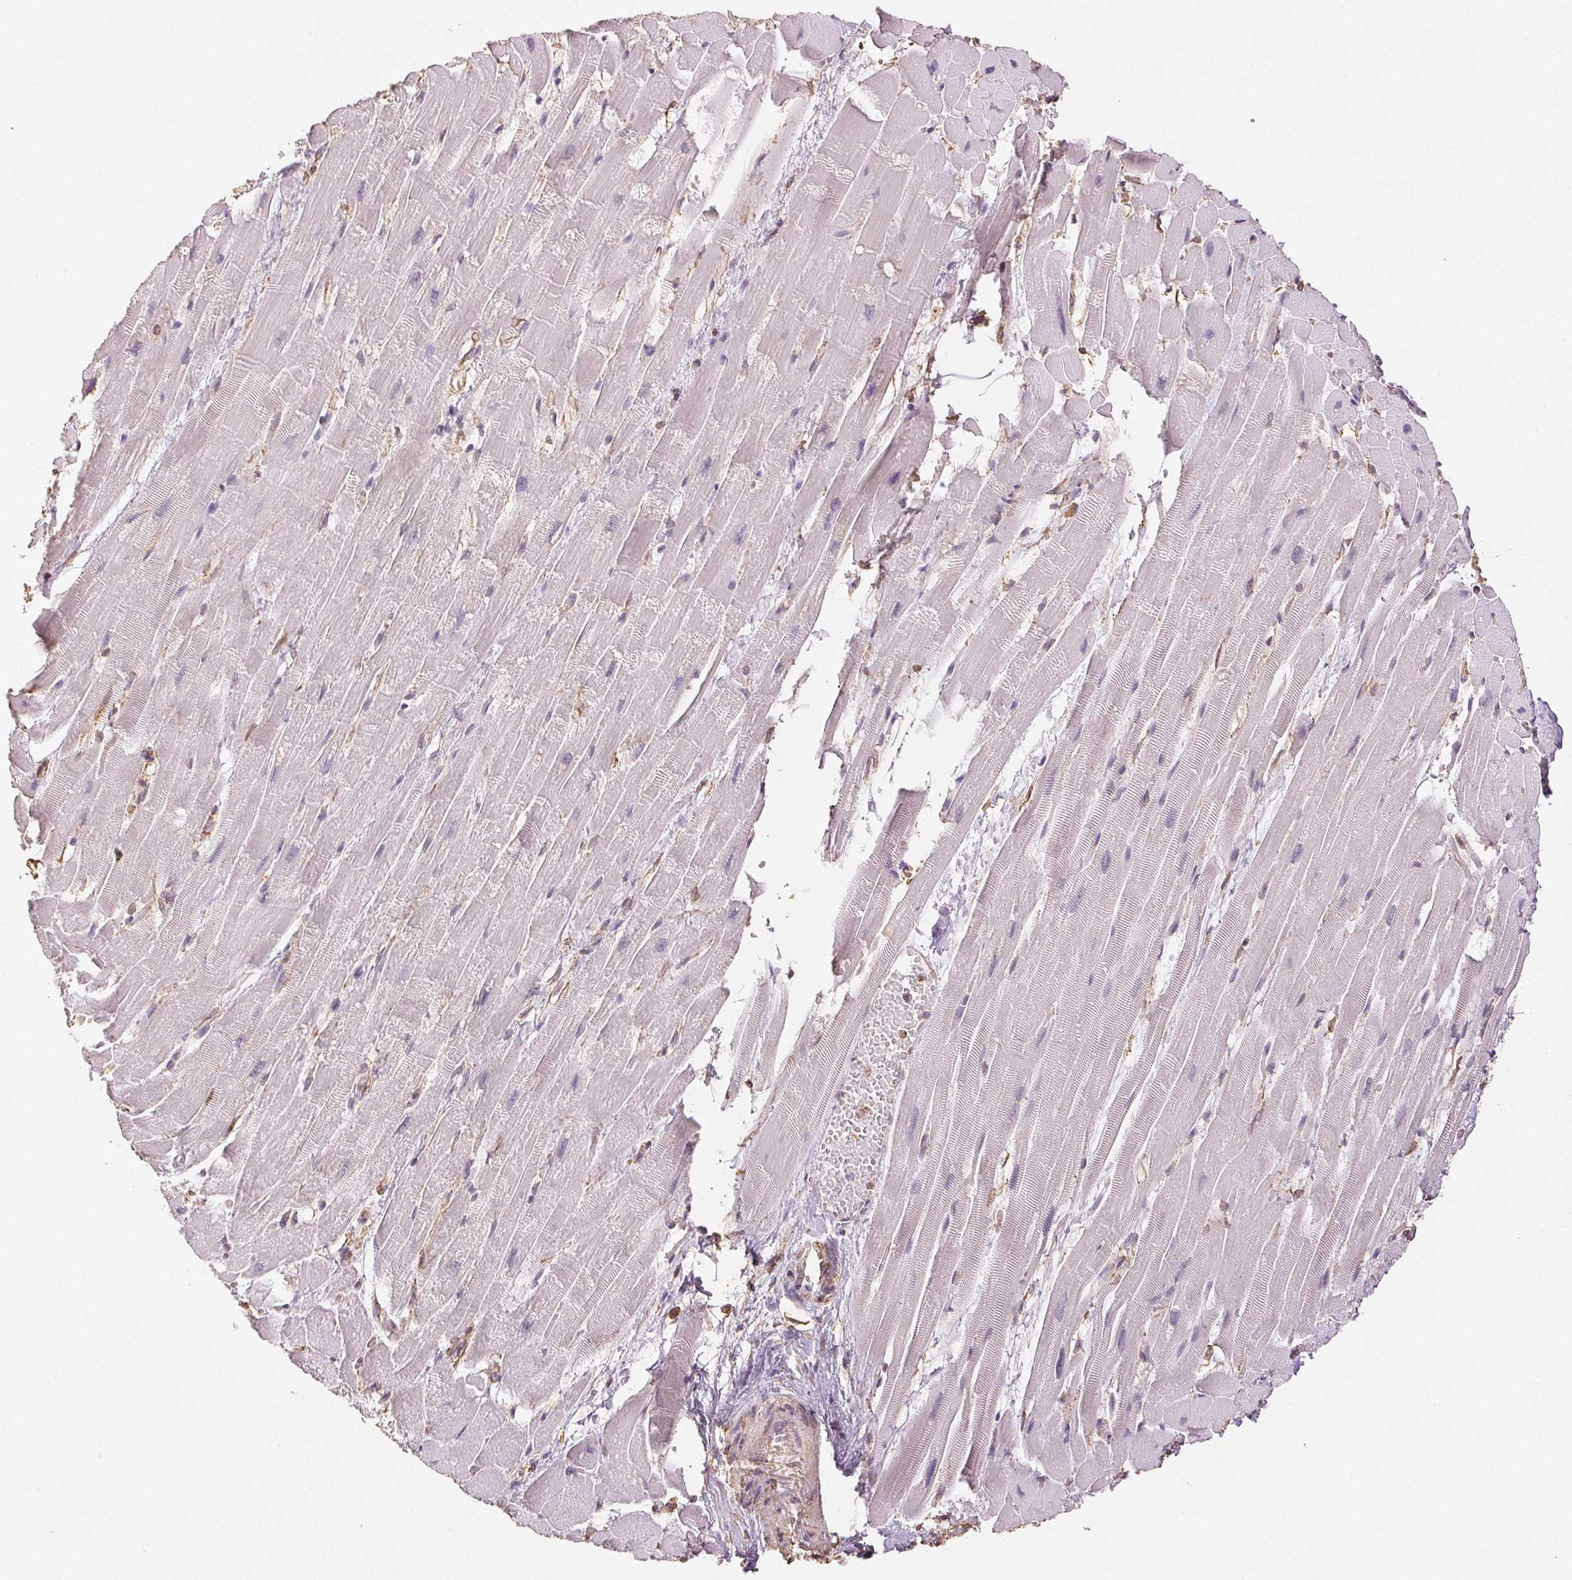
{"staining": {"intensity": "negative", "quantity": "none", "location": "none"}, "tissue": "heart muscle", "cell_type": "Cardiomyocytes", "image_type": "normal", "snomed": [{"axis": "morphology", "description": "Normal tissue, NOS"}, {"axis": "topography", "description": "Heart"}], "caption": "Heart muscle was stained to show a protein in brown. There is no significant staining in cardiomyocytes. (Brightfield microscopy of DAB immunohistochemistry (IHC) at high magnification).", "gene": "COL7A1", "patient": {"sex": "male", "age": 37}}